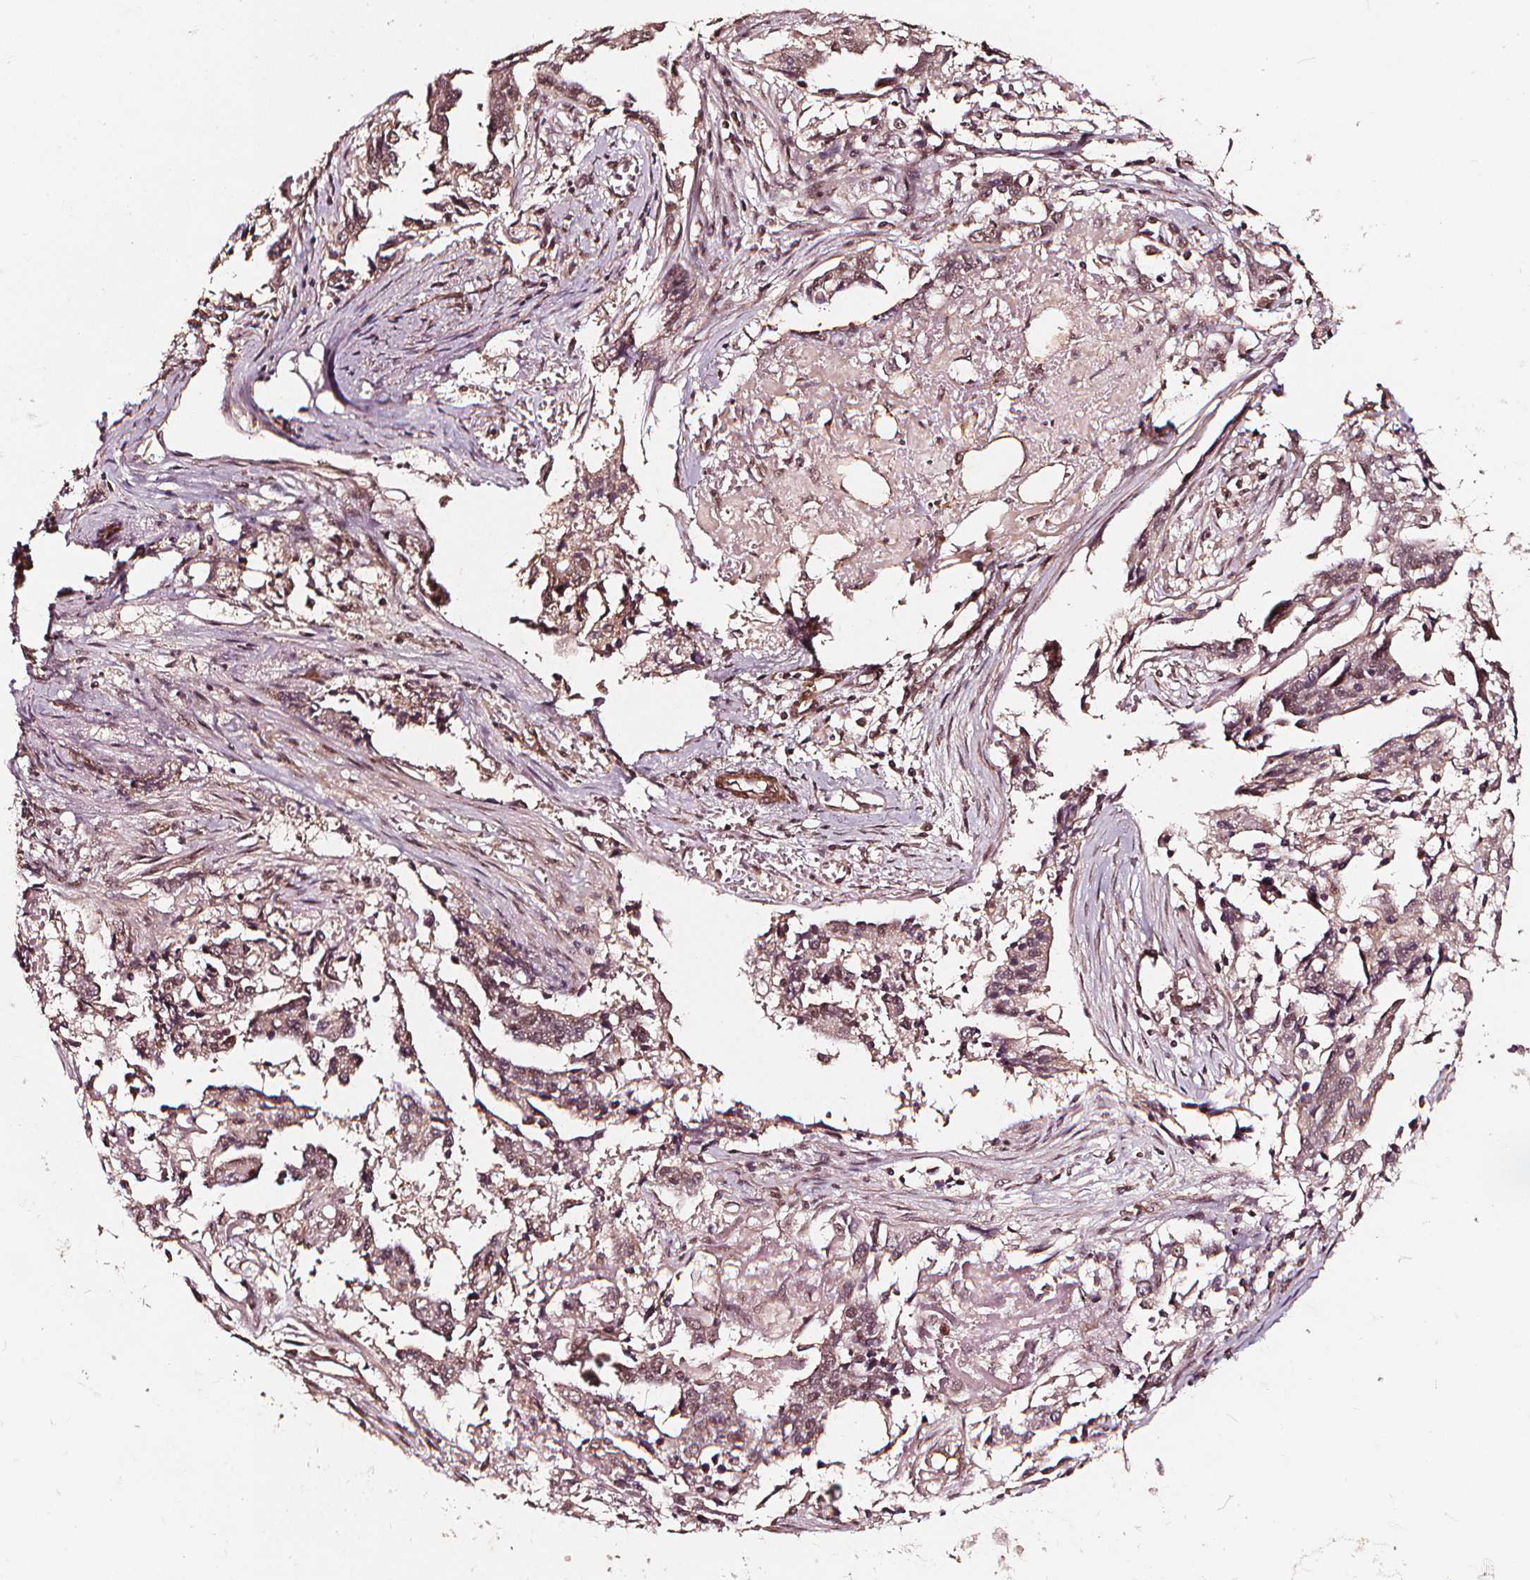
{"staining": {"intensity": "moderate", "quantity": ">75%", "location": "nuclear"}, "tissue": "ovarian cancer", "cell_type": "Tumor cells", "image_type": "cancer", "snomed": [{"axis": "morphology", "description": "Cystadenocarcinoma, serous, NOS"}, {"axis": "topography", "description": "Ovary"}], "caption": "A photomicrograph of human ovarian cancer stained for a protein reveals moderate nuclear brown staining in tumor cells. (IHC, brightfield microscopy, high magnification).", "gene": "EXOSC9", "patient": {"sex": "female", "age": 75}}